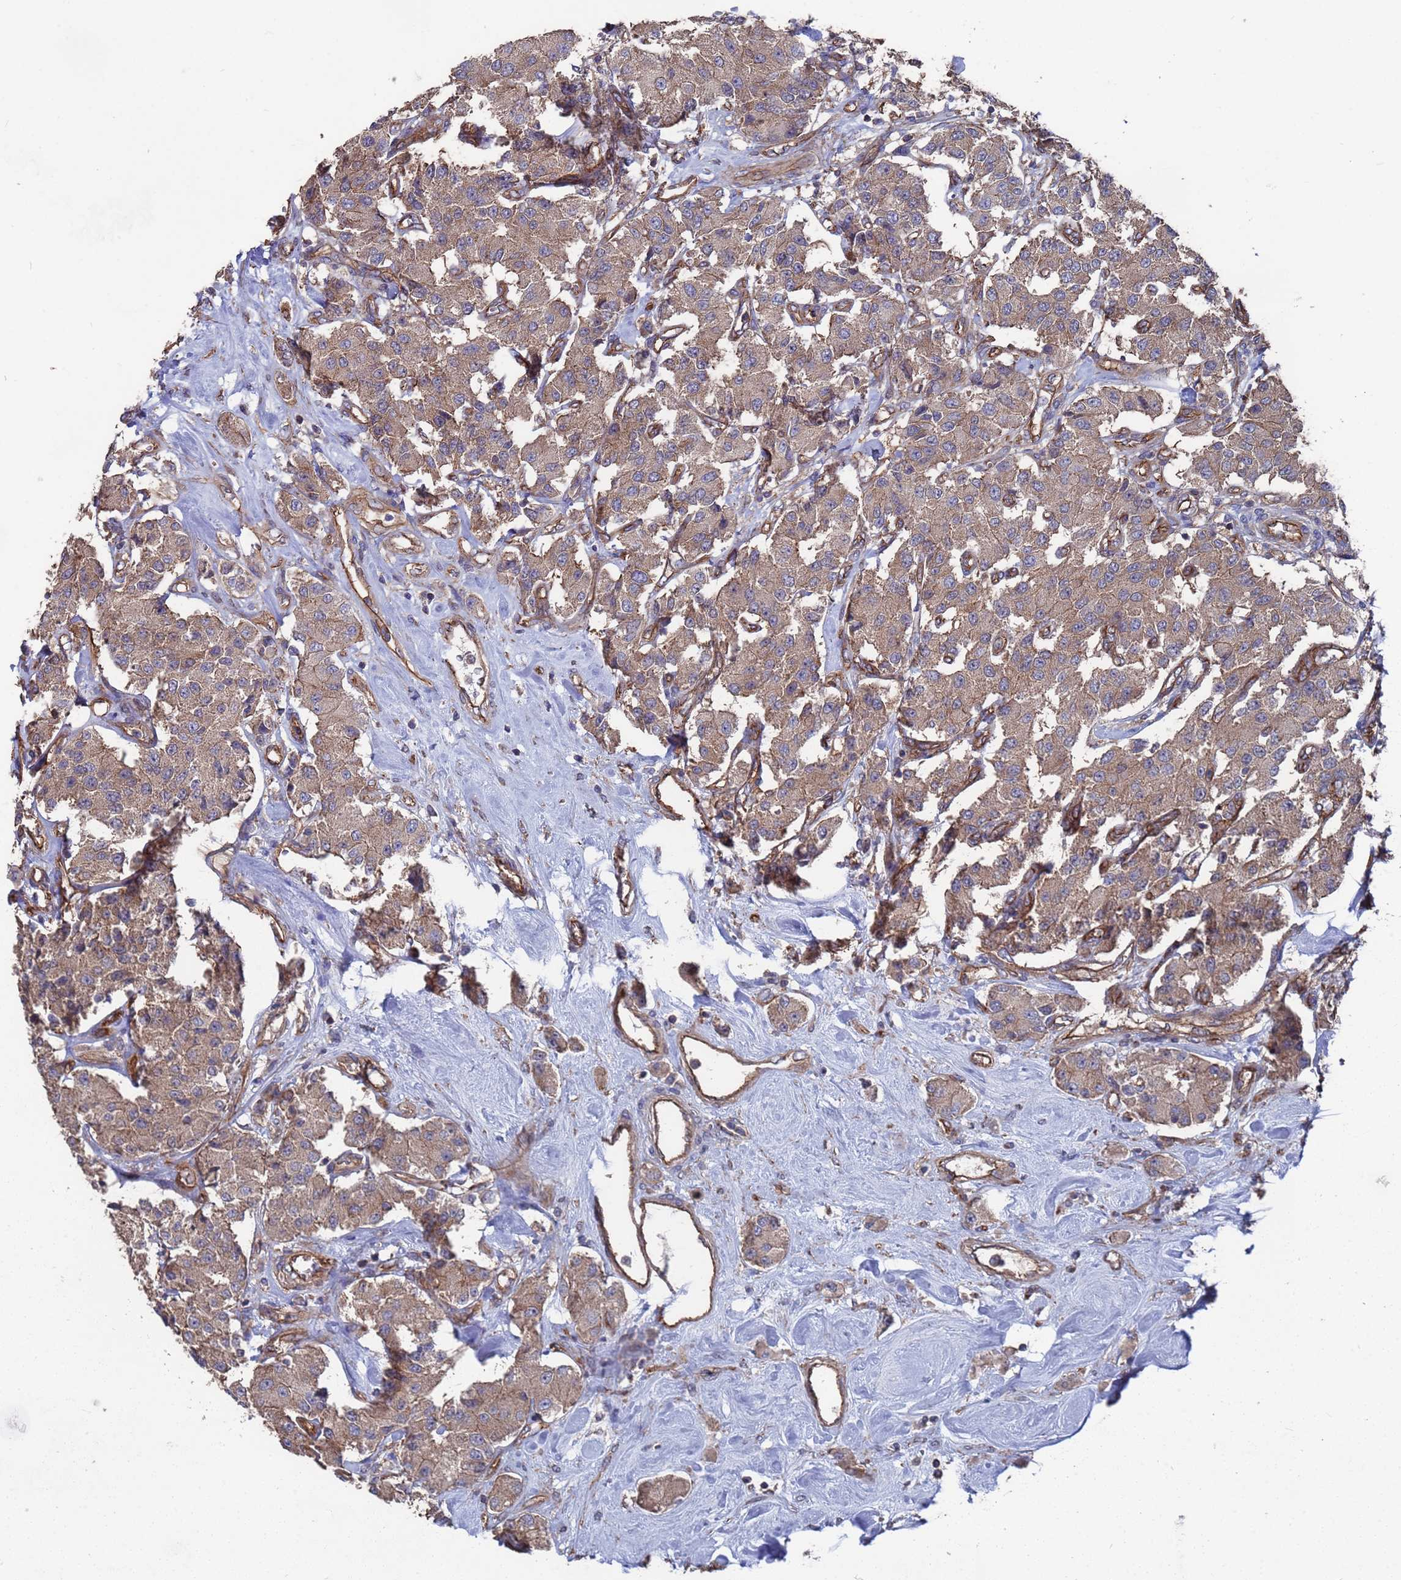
{"staining": {"intensity": "weak", "quantity": ">75%", "location": "cytoplasmic/membranous"}, "tissue": "carcinoid", "cell_type": "Tumor cells", "image_type": "cancer", "snomed": [{"axis": "morphology", "description": "Carcinoid, malignant, NOS"}, {"axis": "topography", "description": "Pancreas"}], "caption": "IHC histopathology image of neoplastic tissue: human carcinoid stained using immunohistochemistry shows low levels of weak protein expression localized specifically in the cytoplasmic/membranous of tumor cells, appearing as a cytoplasmic/membranous brown color.", "gene": "NDUFAF6", "patient": {"sex": "male", "age": 41}}